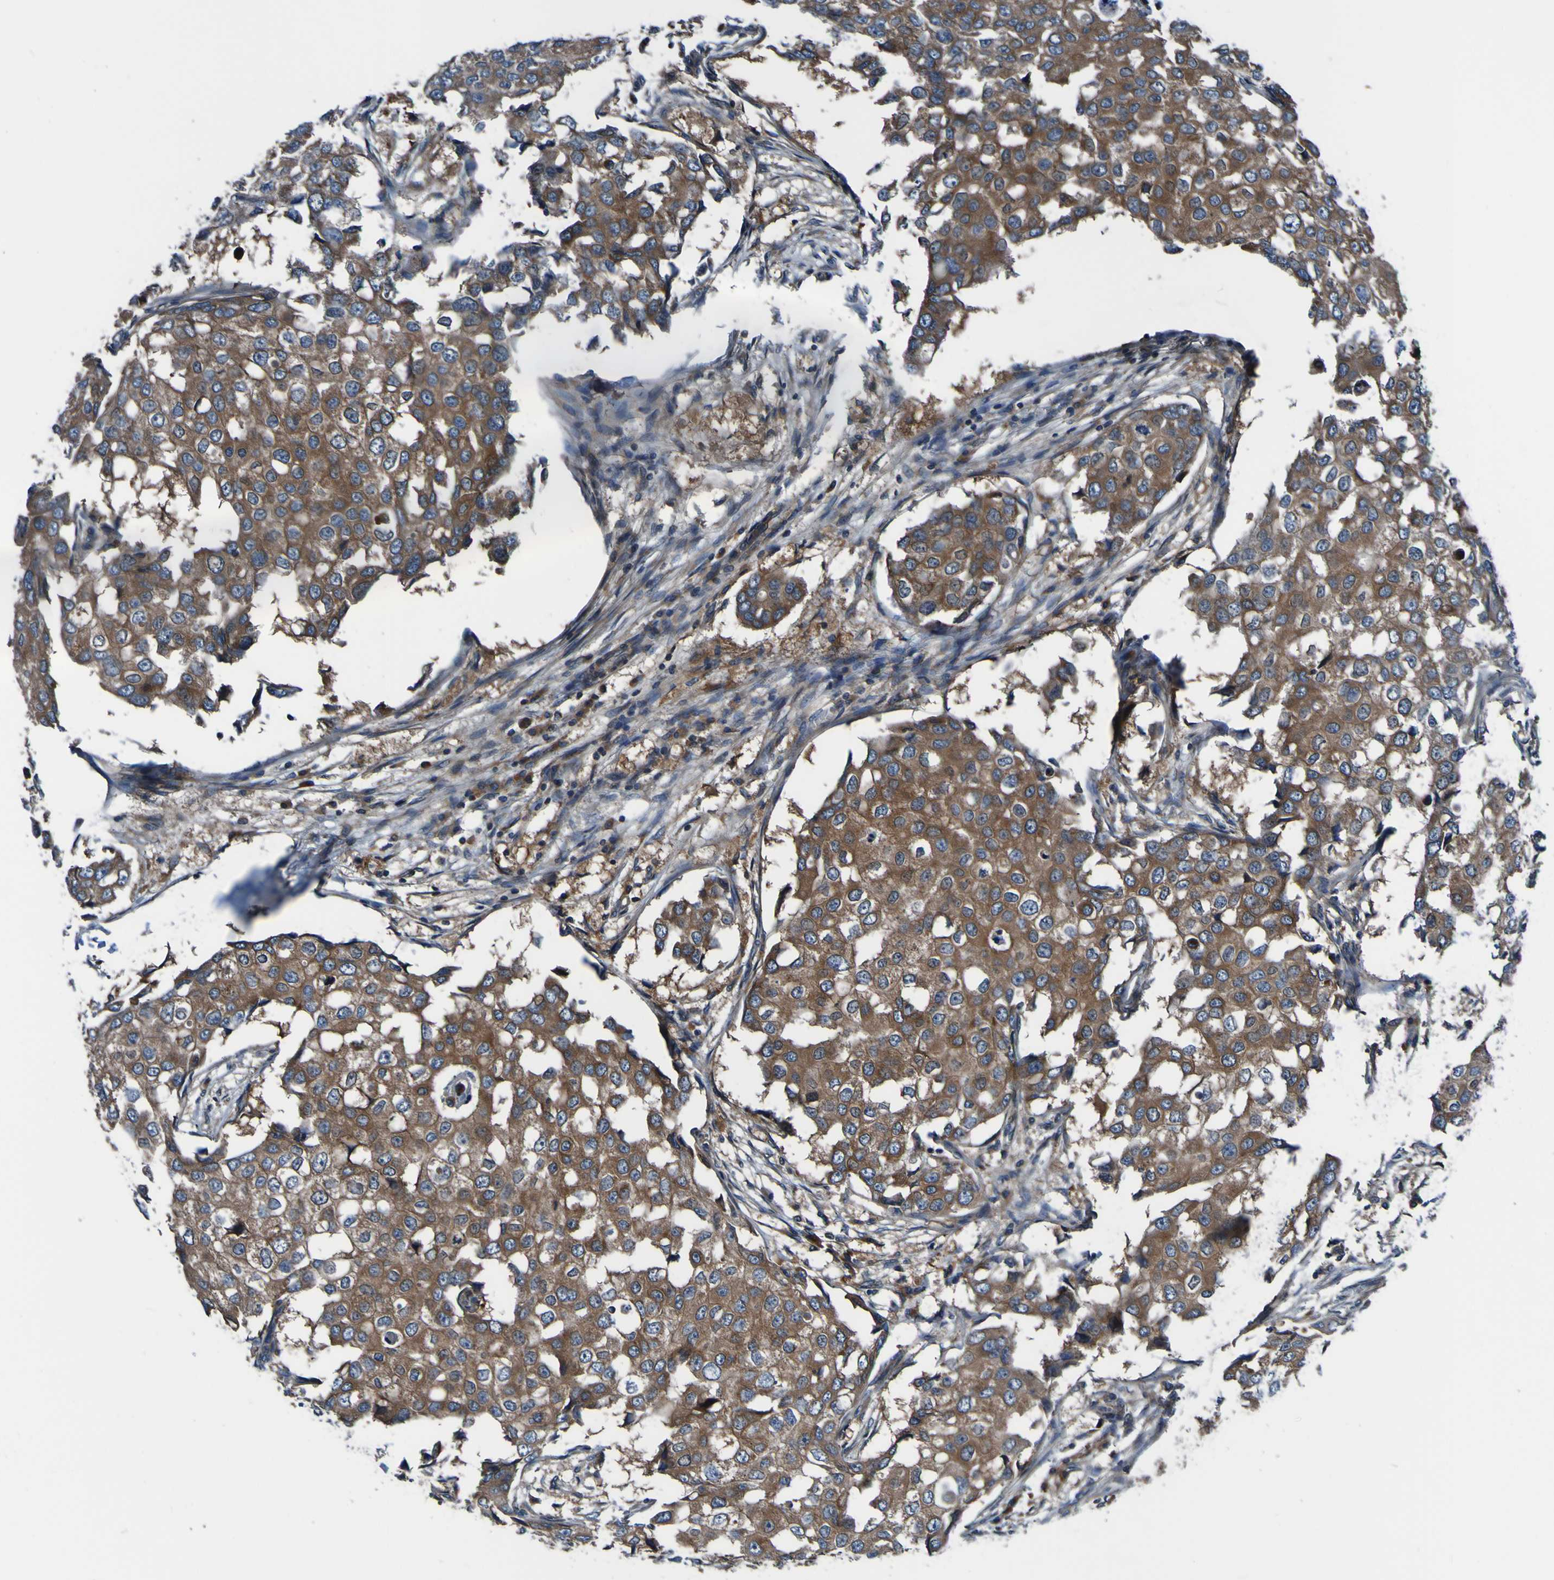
{"staining": {"intensity": "moderate", "quantity": ">75%", "location": "cytoplasmic/membranous"}, "tissue": "breast cancer", "cell_type": "Tumor cells", "image_type": "cancer", "snomed": [{"axis": "morphology", "description": "Duct carcinoma"}, {"axis": "topography", "description": "Breast"}], "caption": "DAB (3,3'-diaminobenzidine) immunohistochemical staining of breast cancer shows moderate cytoplasmic/membranous protein positivity in about >75% of tumor cells.", "gene": "RAB5B", "patient": {"sex": "female", "age": 27}}